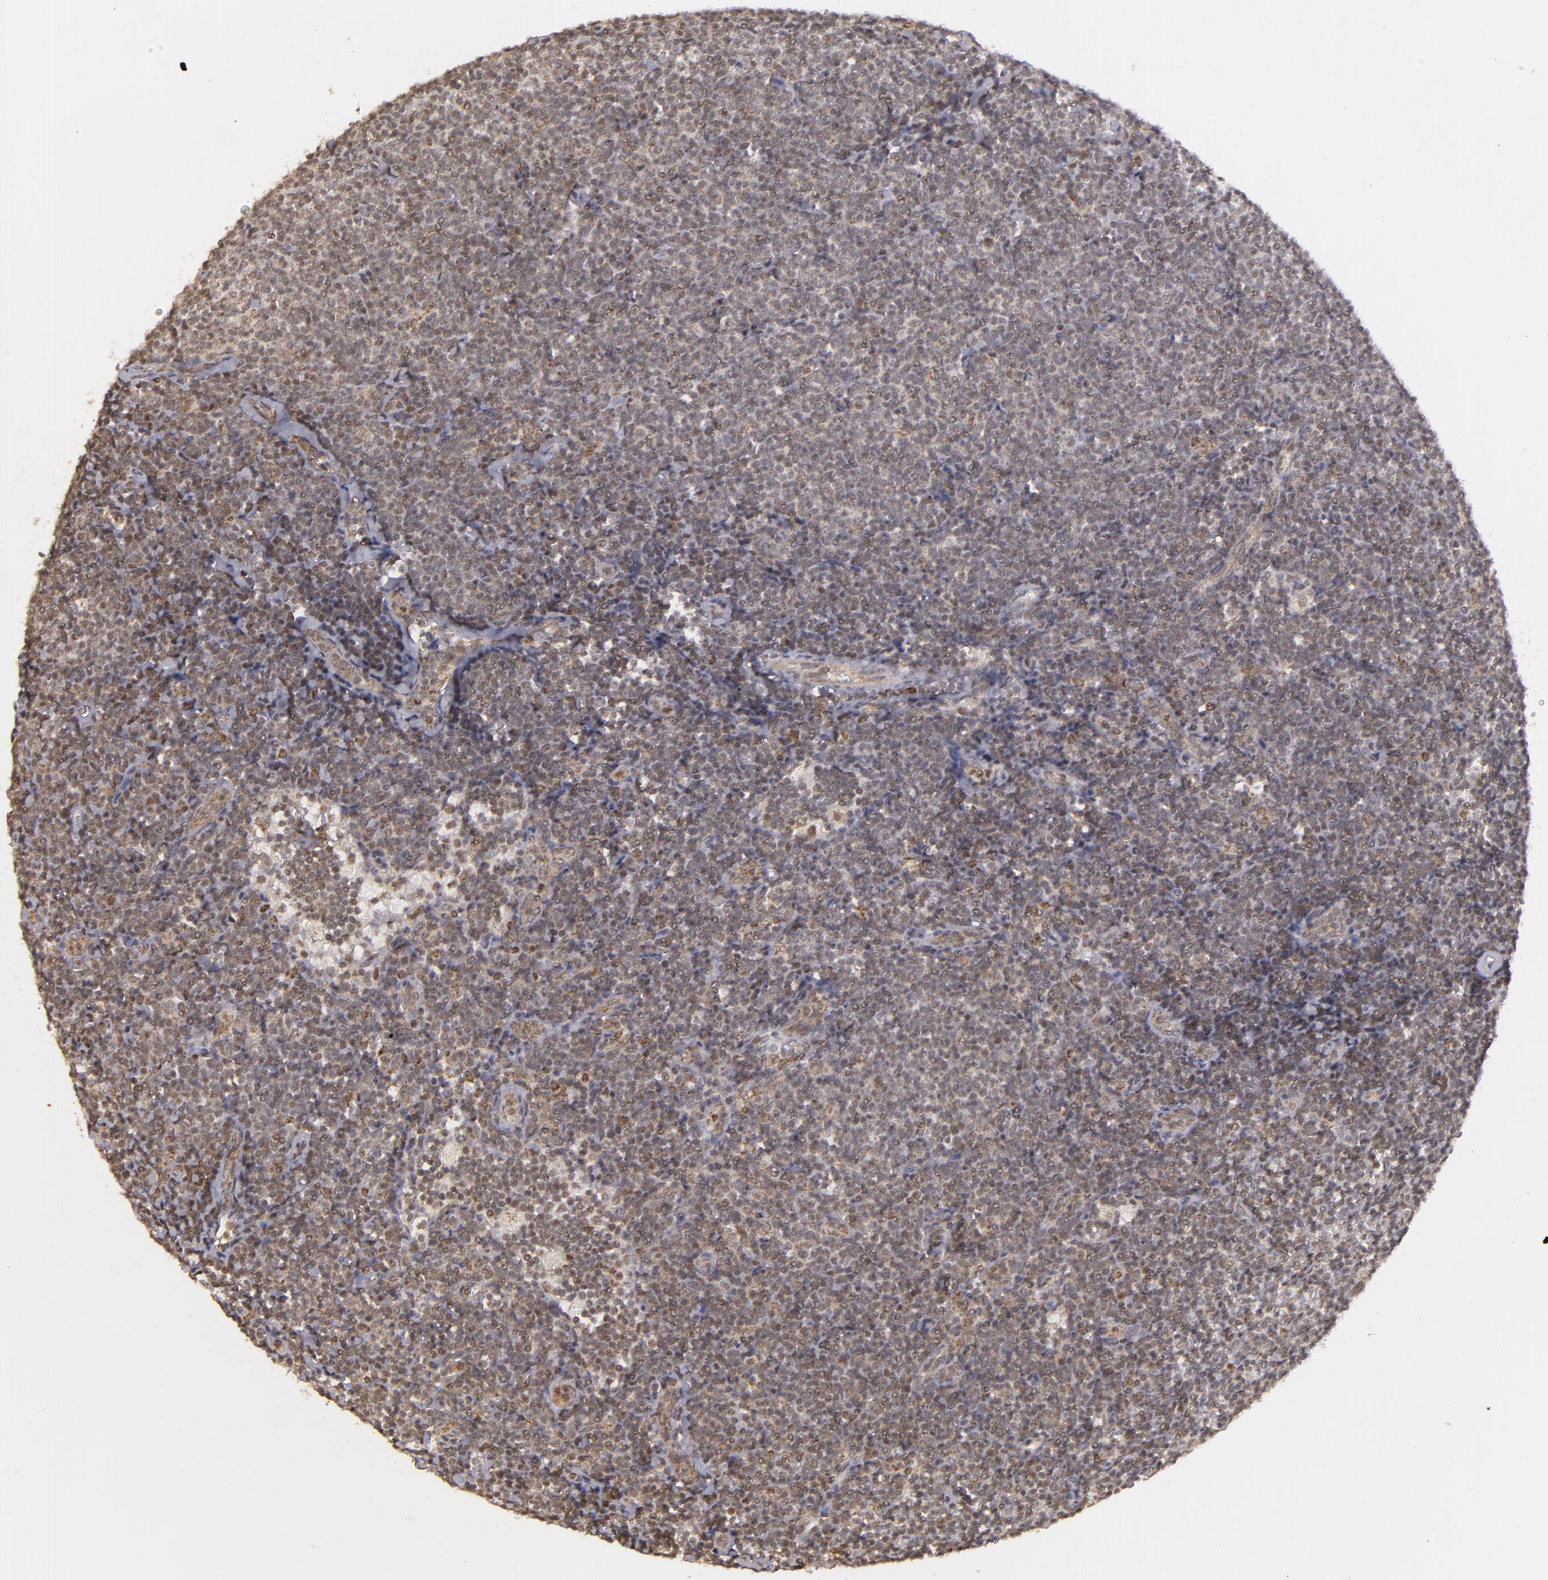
{"staining": {"intensity": "weak", "quantity": ">75%", "location": "cytoplasmic/membranous"}, "tissue": "lymphoma", "cell_type": "Tumor cells", "image_type": "cancer", "snomed": [{"axis": "morphology", "description": "Malignant lymphoma, non-Hodgkin's type, Low grade"}, {"axis": "topography", "description": "Lymph node"}], "caption": "Lymphoma stained with DAB (3,3'-diaminobenzidine) IHC shows low levels of weak cytoplasmic/membranous staining in about >75% of tumor cells.", "gene": "MXD1", "patient": {"sex": "male", "age": 65}}